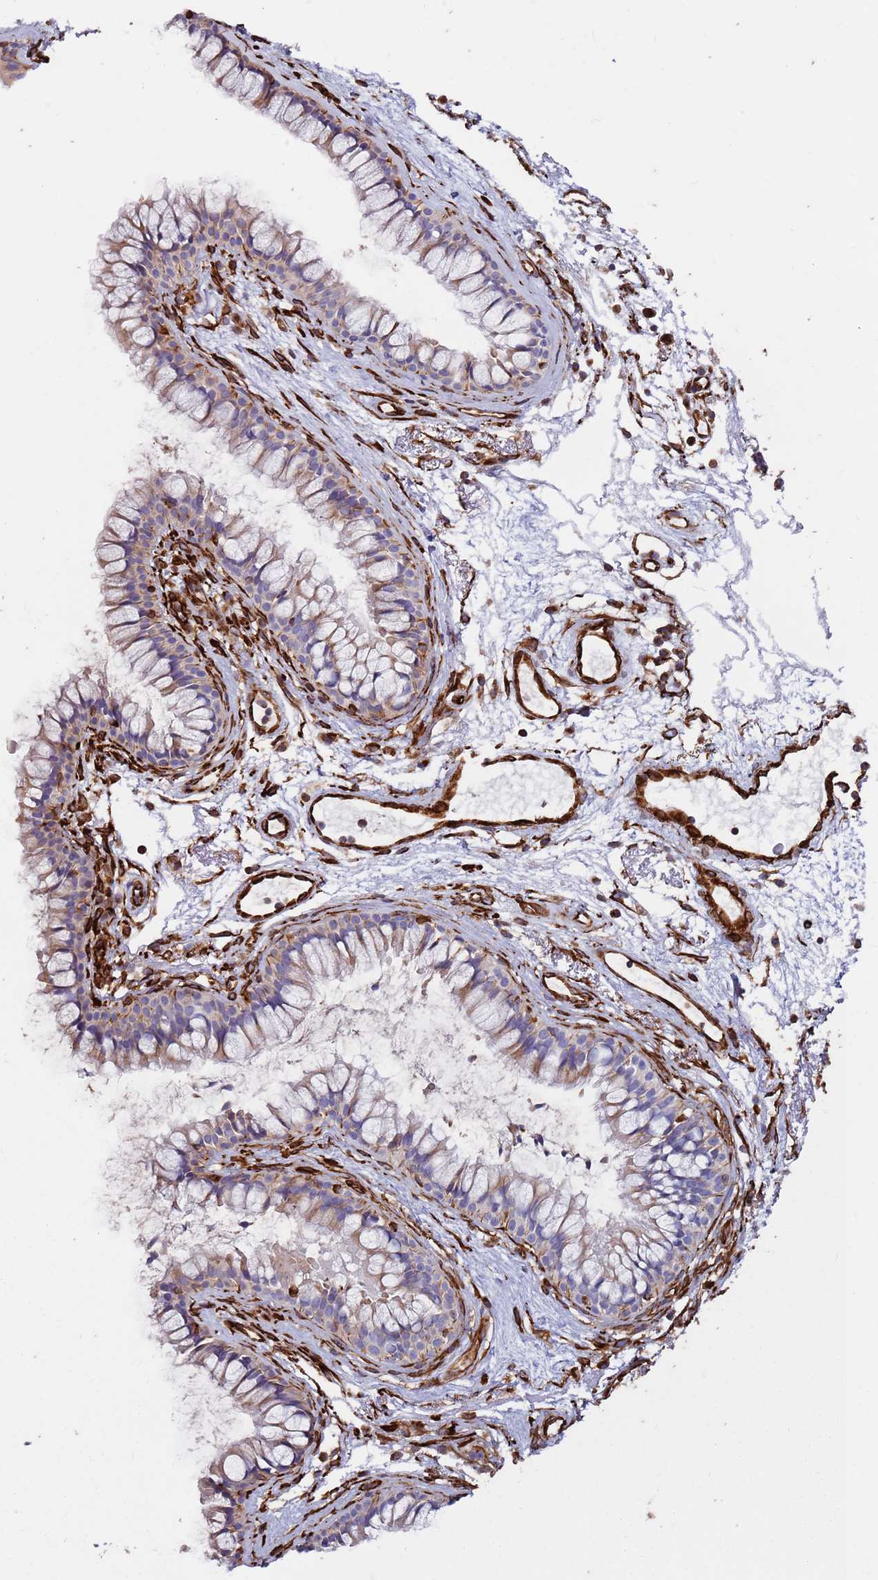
{"staining": {"intensity": "weak", "quantity": "25%-75%", "location": "cytoplasmic/membranous"}, "tissue": "nasopharynx", "cell_type": "Respiratory epithelial cells", "image_type": "normal", "snomed": [{"axis": "morphology", "description": "Normal tissue, NOS"}, {"axis": "topography", "description": "Nasopharynx"}], "caption": "IHC of unremarkable human nasopharynx reveals low levels of weak cytoplasmic/membranous expression in approximately 25%-75% of respiratory epithelial cells.", "gene": "MRGPRE", "patient": {"sex": "male", "age": 82}}